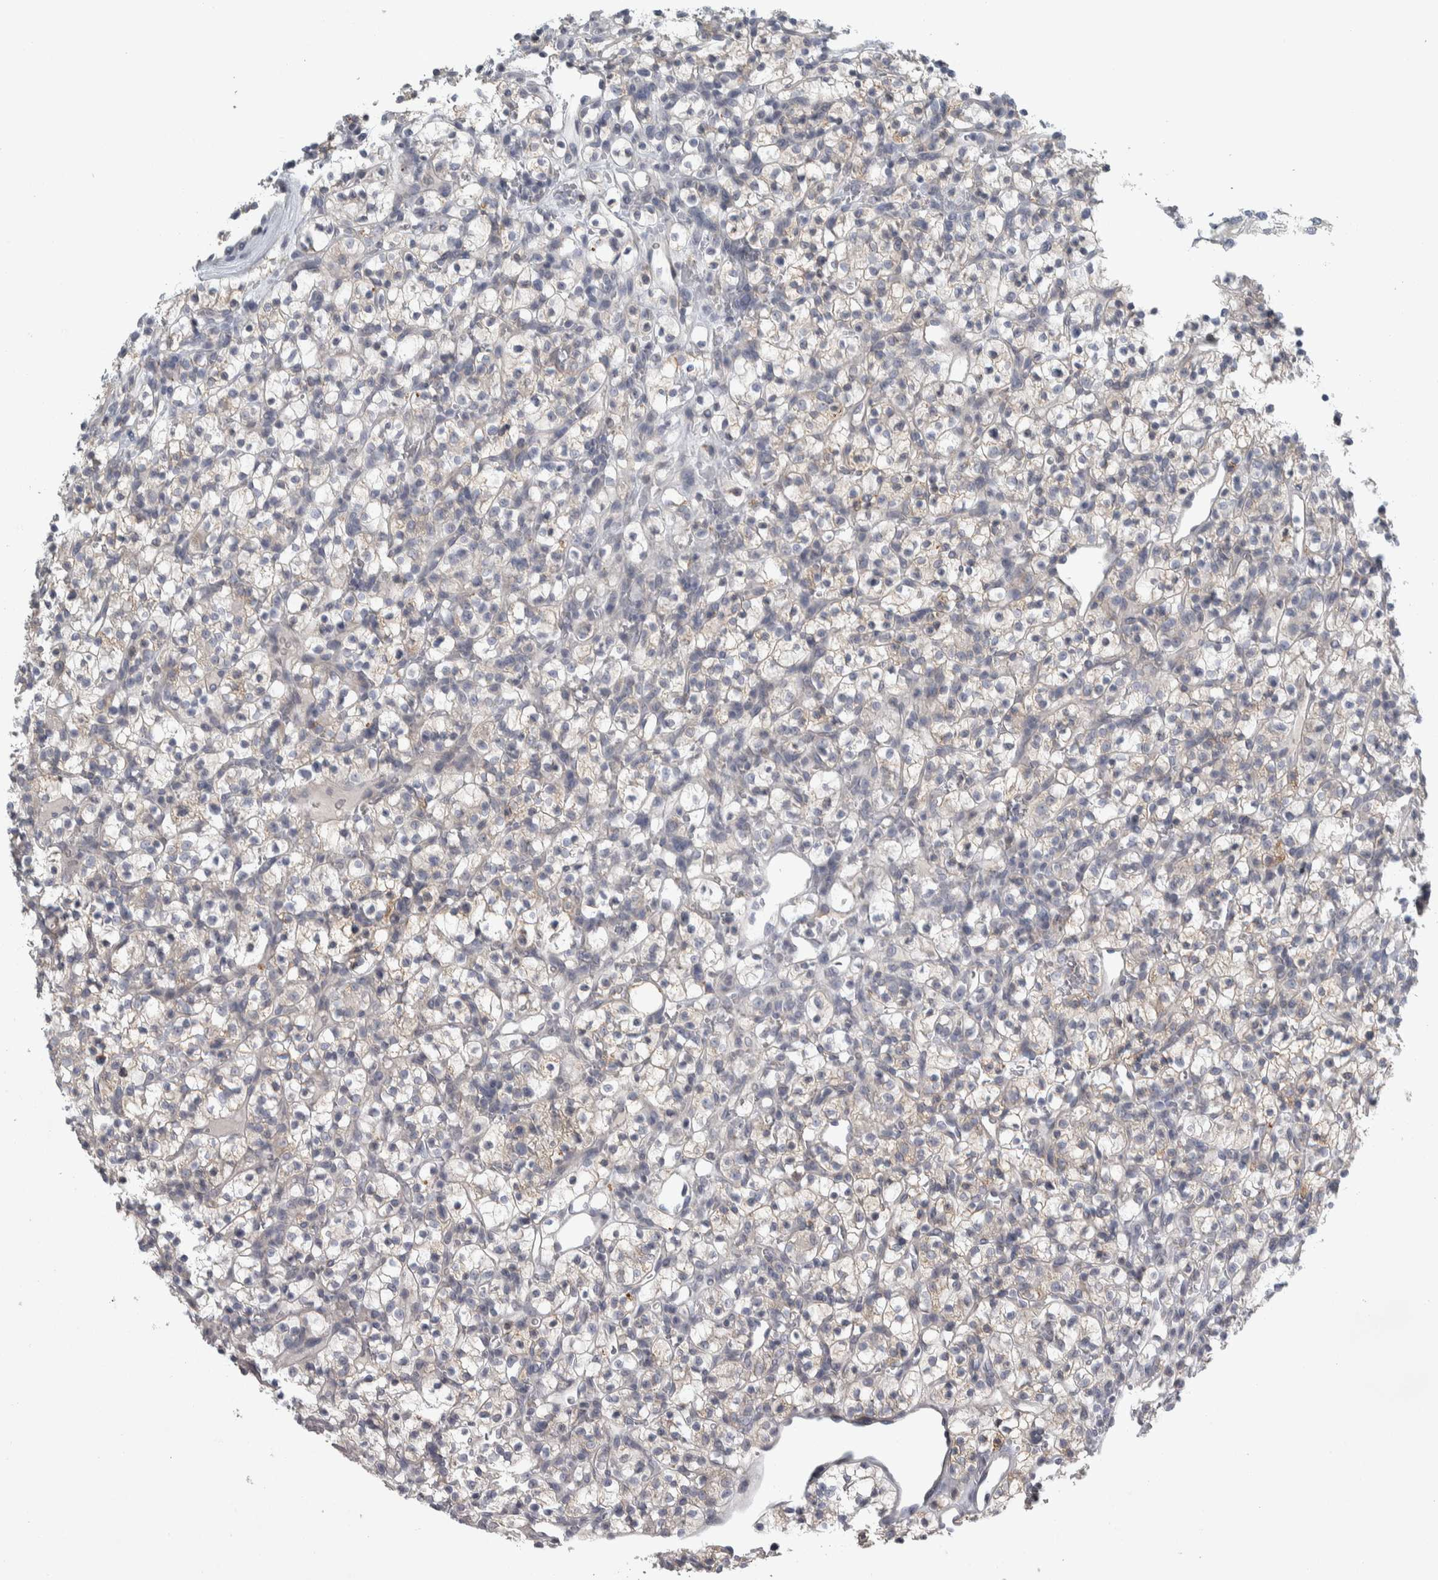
{"staining": {"intensity": "weak", "quantity": "25%-75%", "location": "cytoplasmic/membranous"}, "tissue": "renal cancer", "cell_type": "Tumor cells", "image_type": "cancer", "snomed": [{"axis": "morphology", "description": "Adenocarcinoma, NOS"}, {"axis": "topography", "description": "Kidney"}], "caption": "Renal cancer (adenocarcinoma) stained with DAB (3,3'-diaminobenzidine) IHC displays low levels of weak cytoplasmic/membranous positivity in approximately 25%-75% of tumor cells.", "gene": "SIGMAR1", "patient": {"sex": "female", "age": 57}}